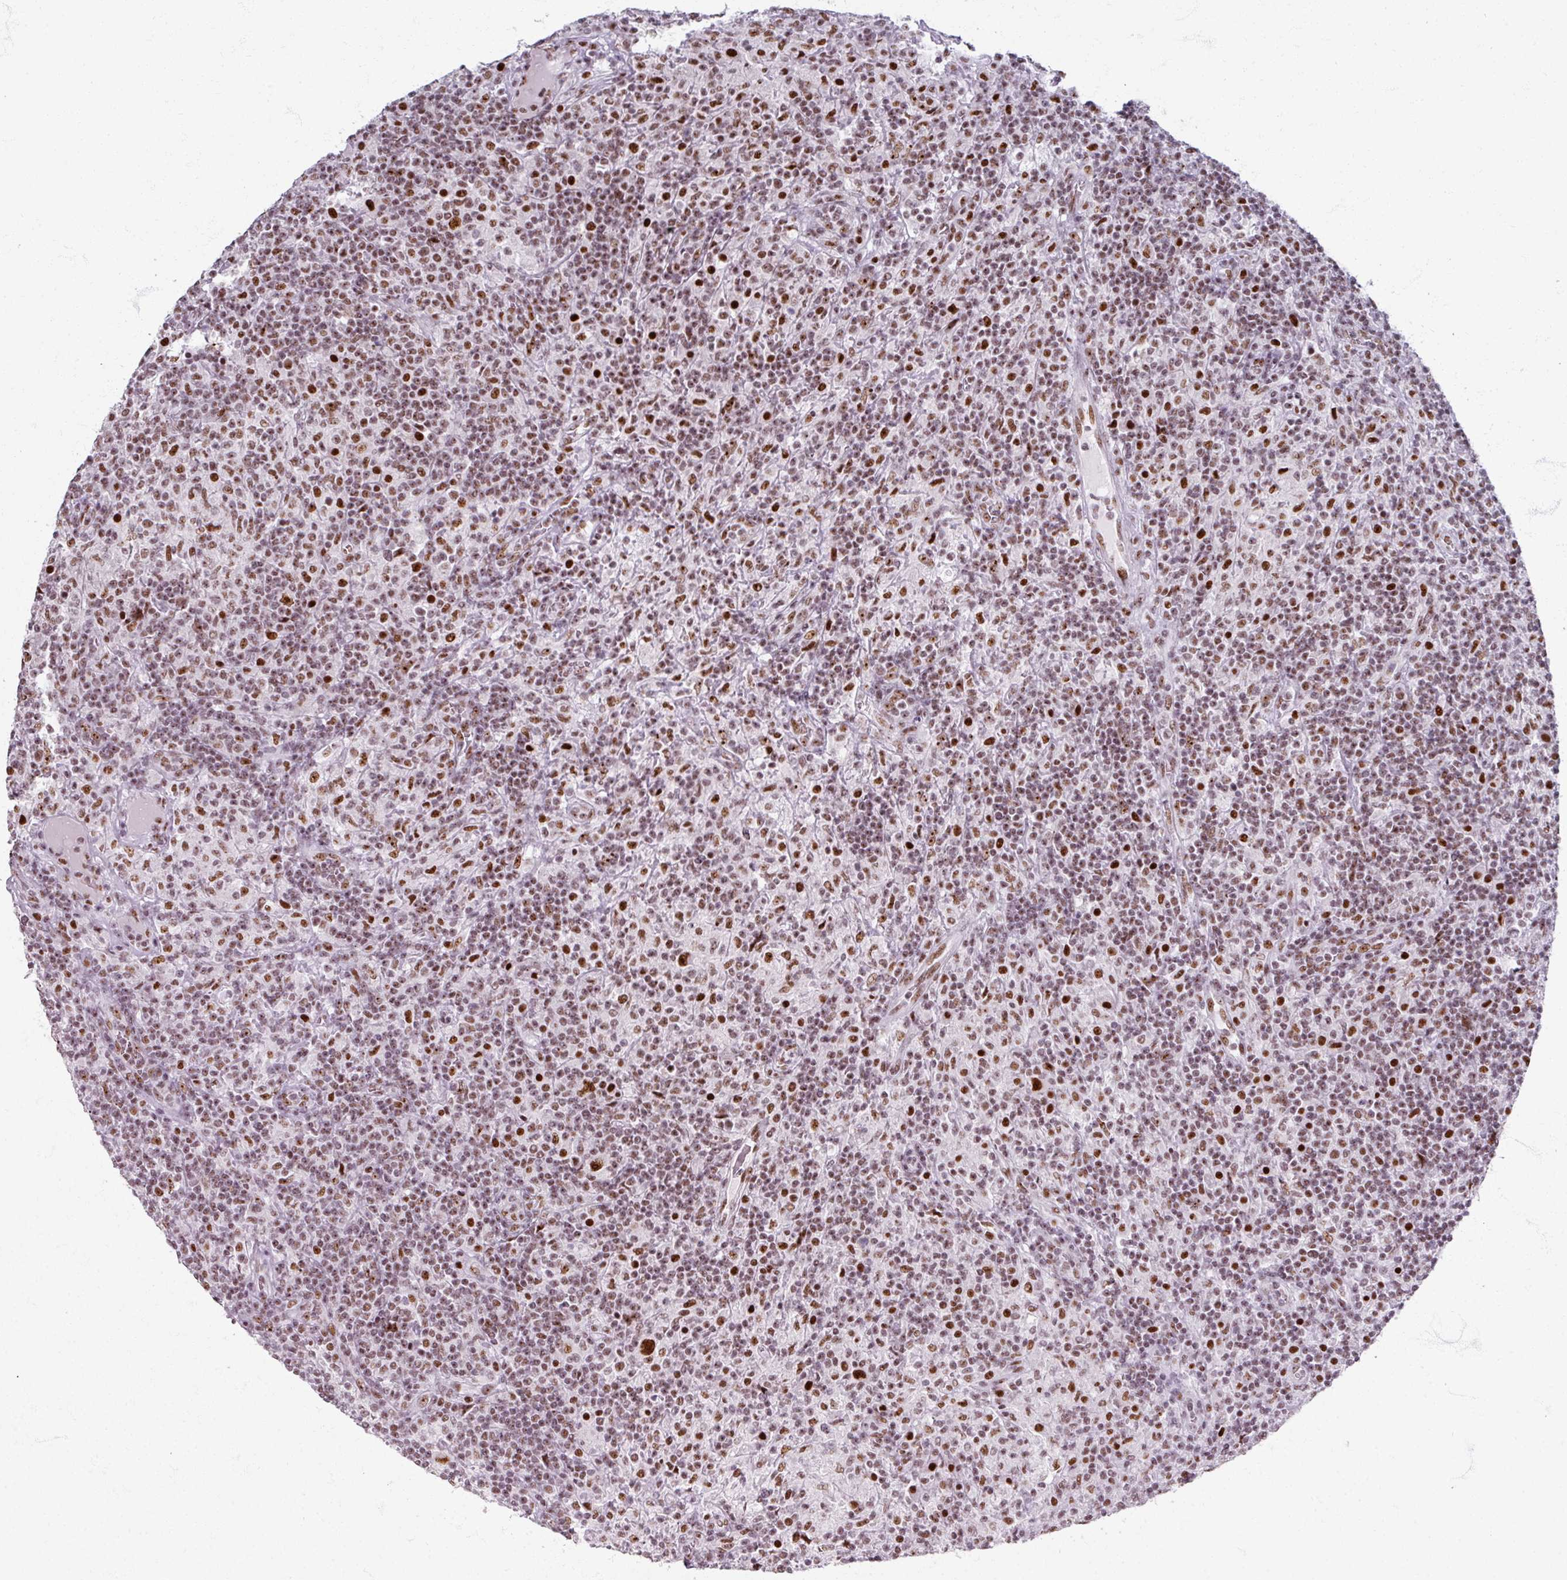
{"staining": {"intensity": "strong", "quantity": ">75%", "location": "nuclear"}, "tissue": "lymphoma", "cell_type": "Tumor cells", "image_type": "cancer", "snomed": [{"axis": "morphology", "description": "Hodgkin's disease, NOS"}, {"axis": "topography", "description": "Lymph node"}], "caption": "Protein staining by immunohistochemistry shows strong nuclear staining in approximately >75% of tumor cells in lymphoma. Ihc stains the protein in brown and the nuclei are stained blue.", "gene": "ADAR", "patient": {"sex": "male", "age": 70}}